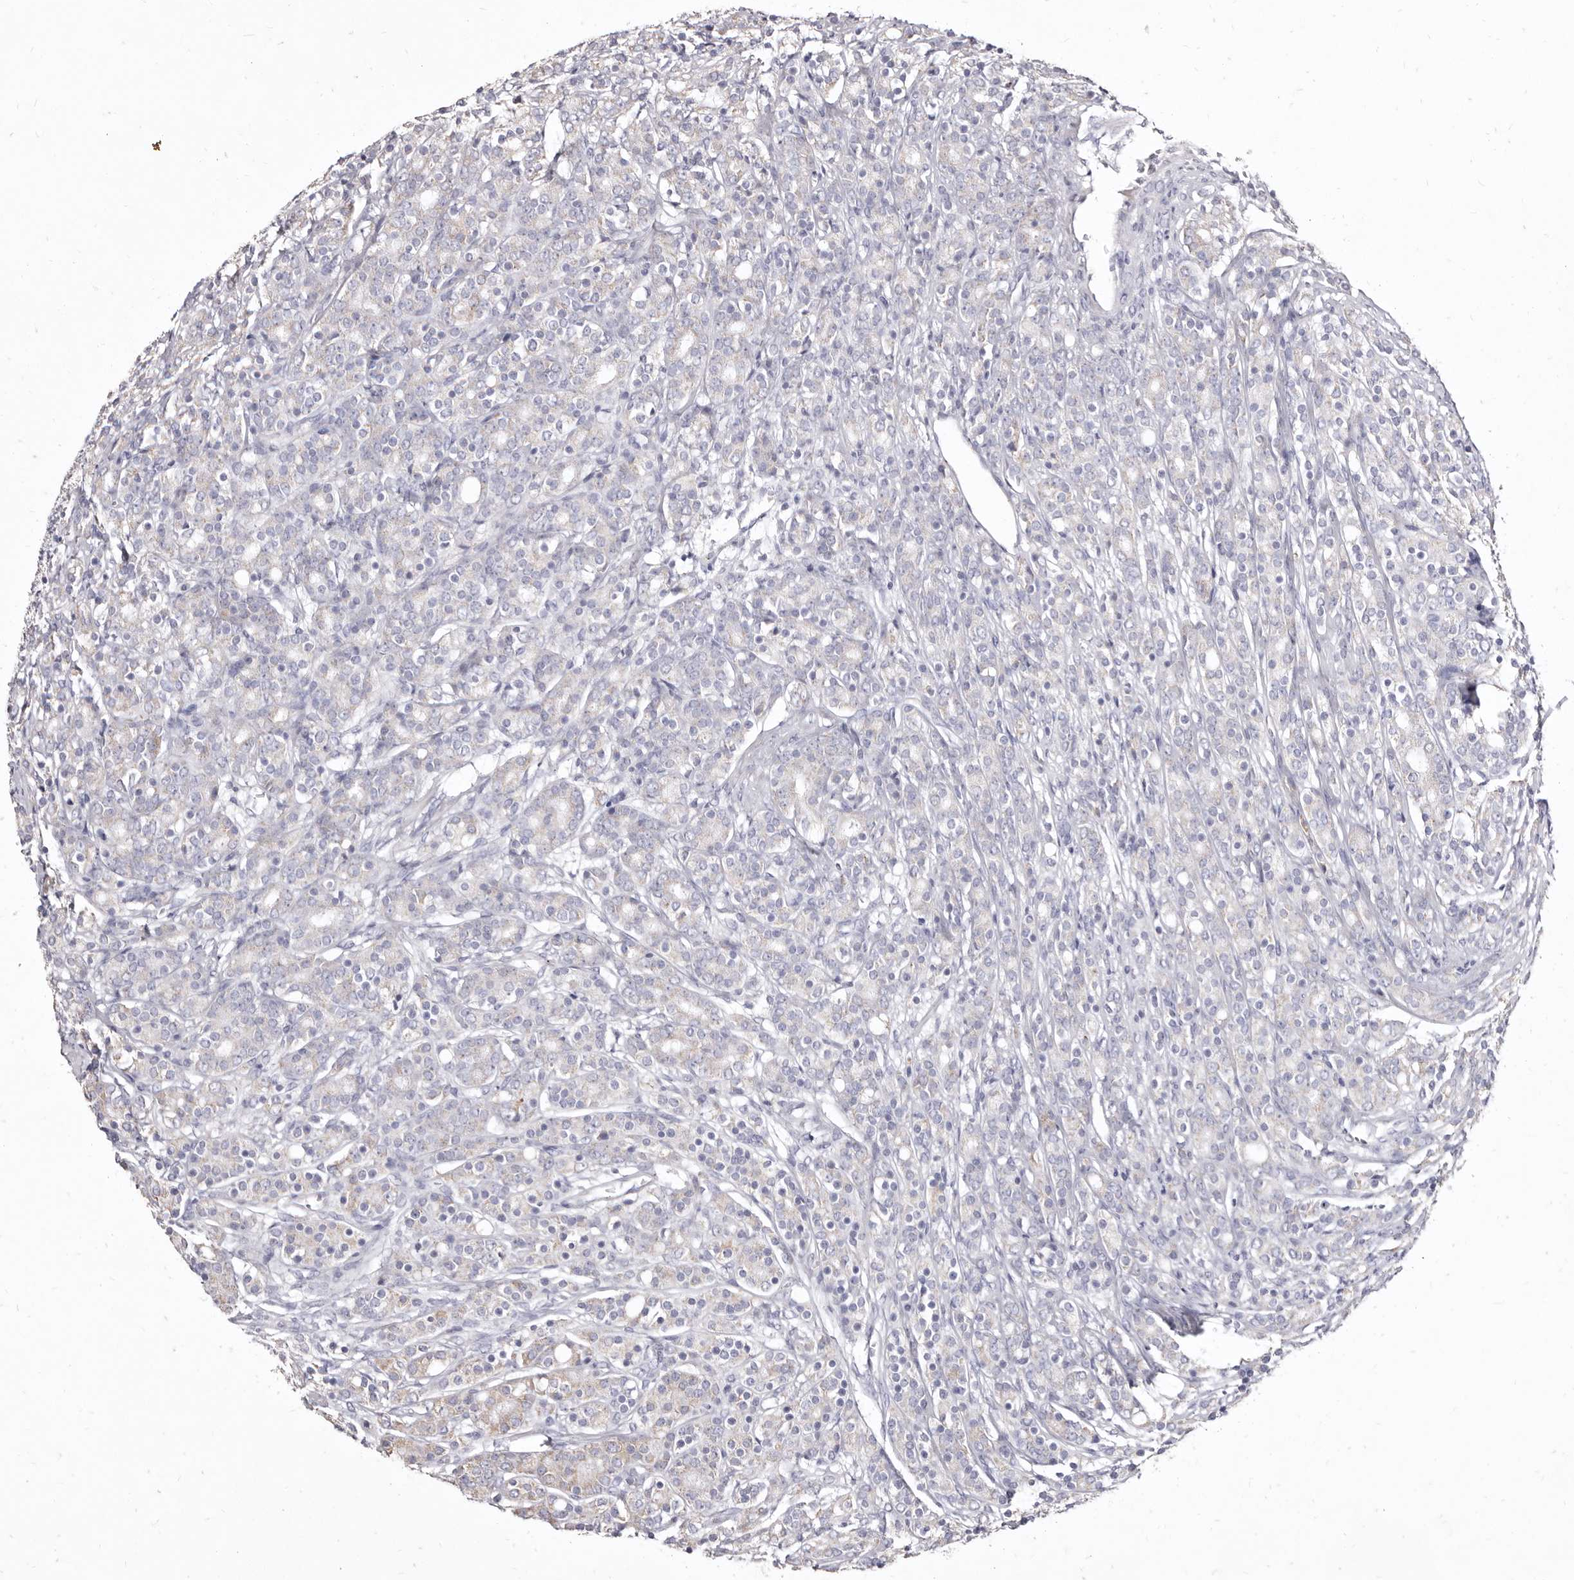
{"staining": {"intensity": "negative", "quantity": "none", "location": "none"}, "tissue": "prostate cancer", "cell_type": "Tumor cells", "image_type": "cancer", "snomed": [{"axis": "morphology", "description": "Adenocarcinoma, High grade"}, {"axis": "topography", "description": "Prostate"}], "caption": "Immunohistochemistry image of prostate adenocarcinoma (high-grade) stained for a protein (brown), which exhibits no expression in tumor cells.", "gene": "CYP2E1", "patient": {"sex": "male", "age": 62}}